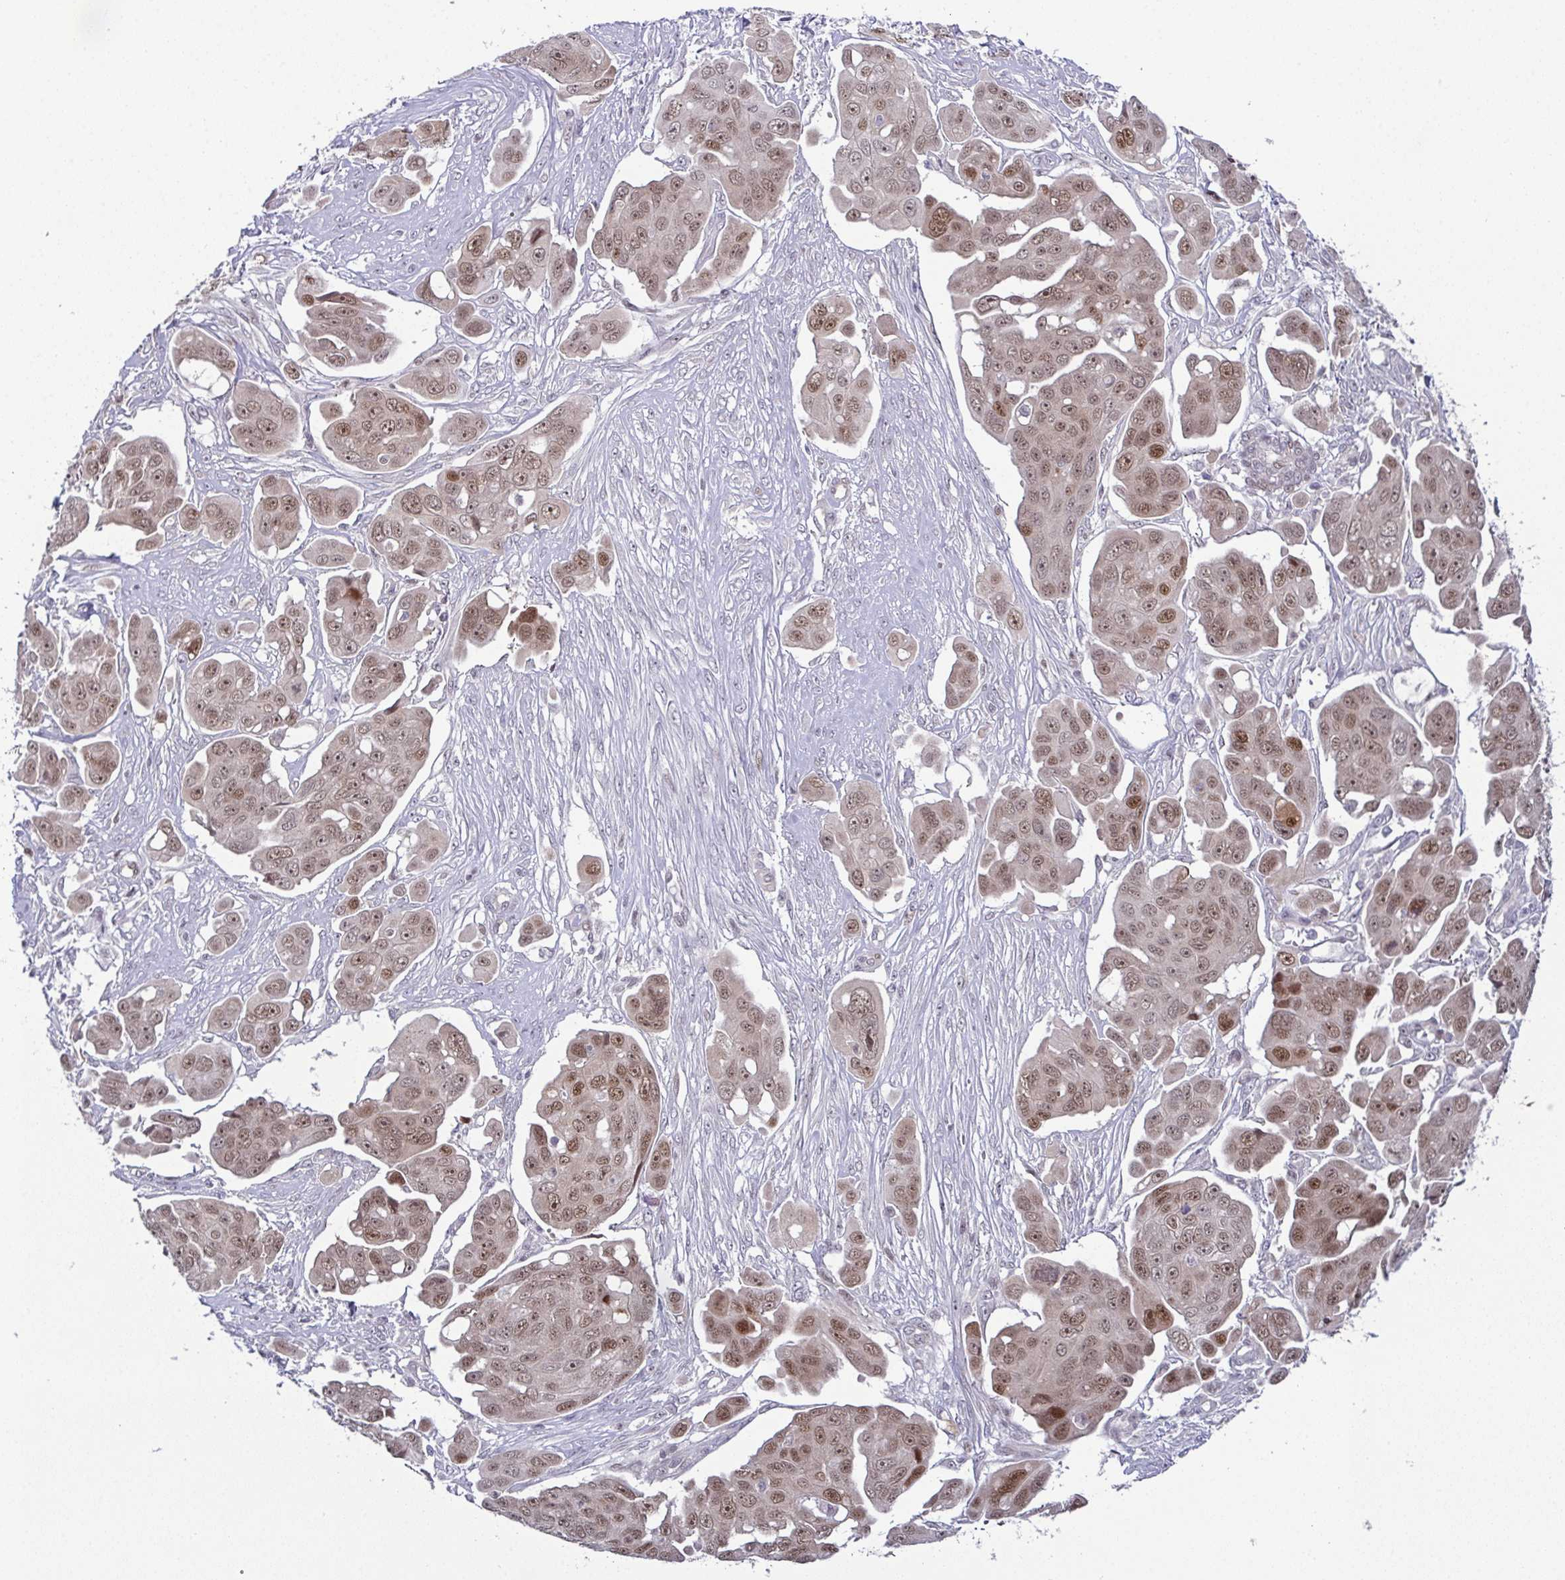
{"staining": {"intensity": "moderate", "quantity": "25%-75%", "location": "nuclear"}, "tissue": "ovarian cancer", "cell_type": "Tumor cells", "image_type": "cancer", "snomed": [{"axis": "morphology", "description": "Carcinoma, endometroid"}, {"axis": "topography", "description": "Ovary"}], "caption": "Protein expression analysis of human ovarian cancer reveals moderate nuclear expression in about 25%-75% of tumor cells.", "gene": "DNAJB1", "patient": {"sex": "female", "age": 70}}